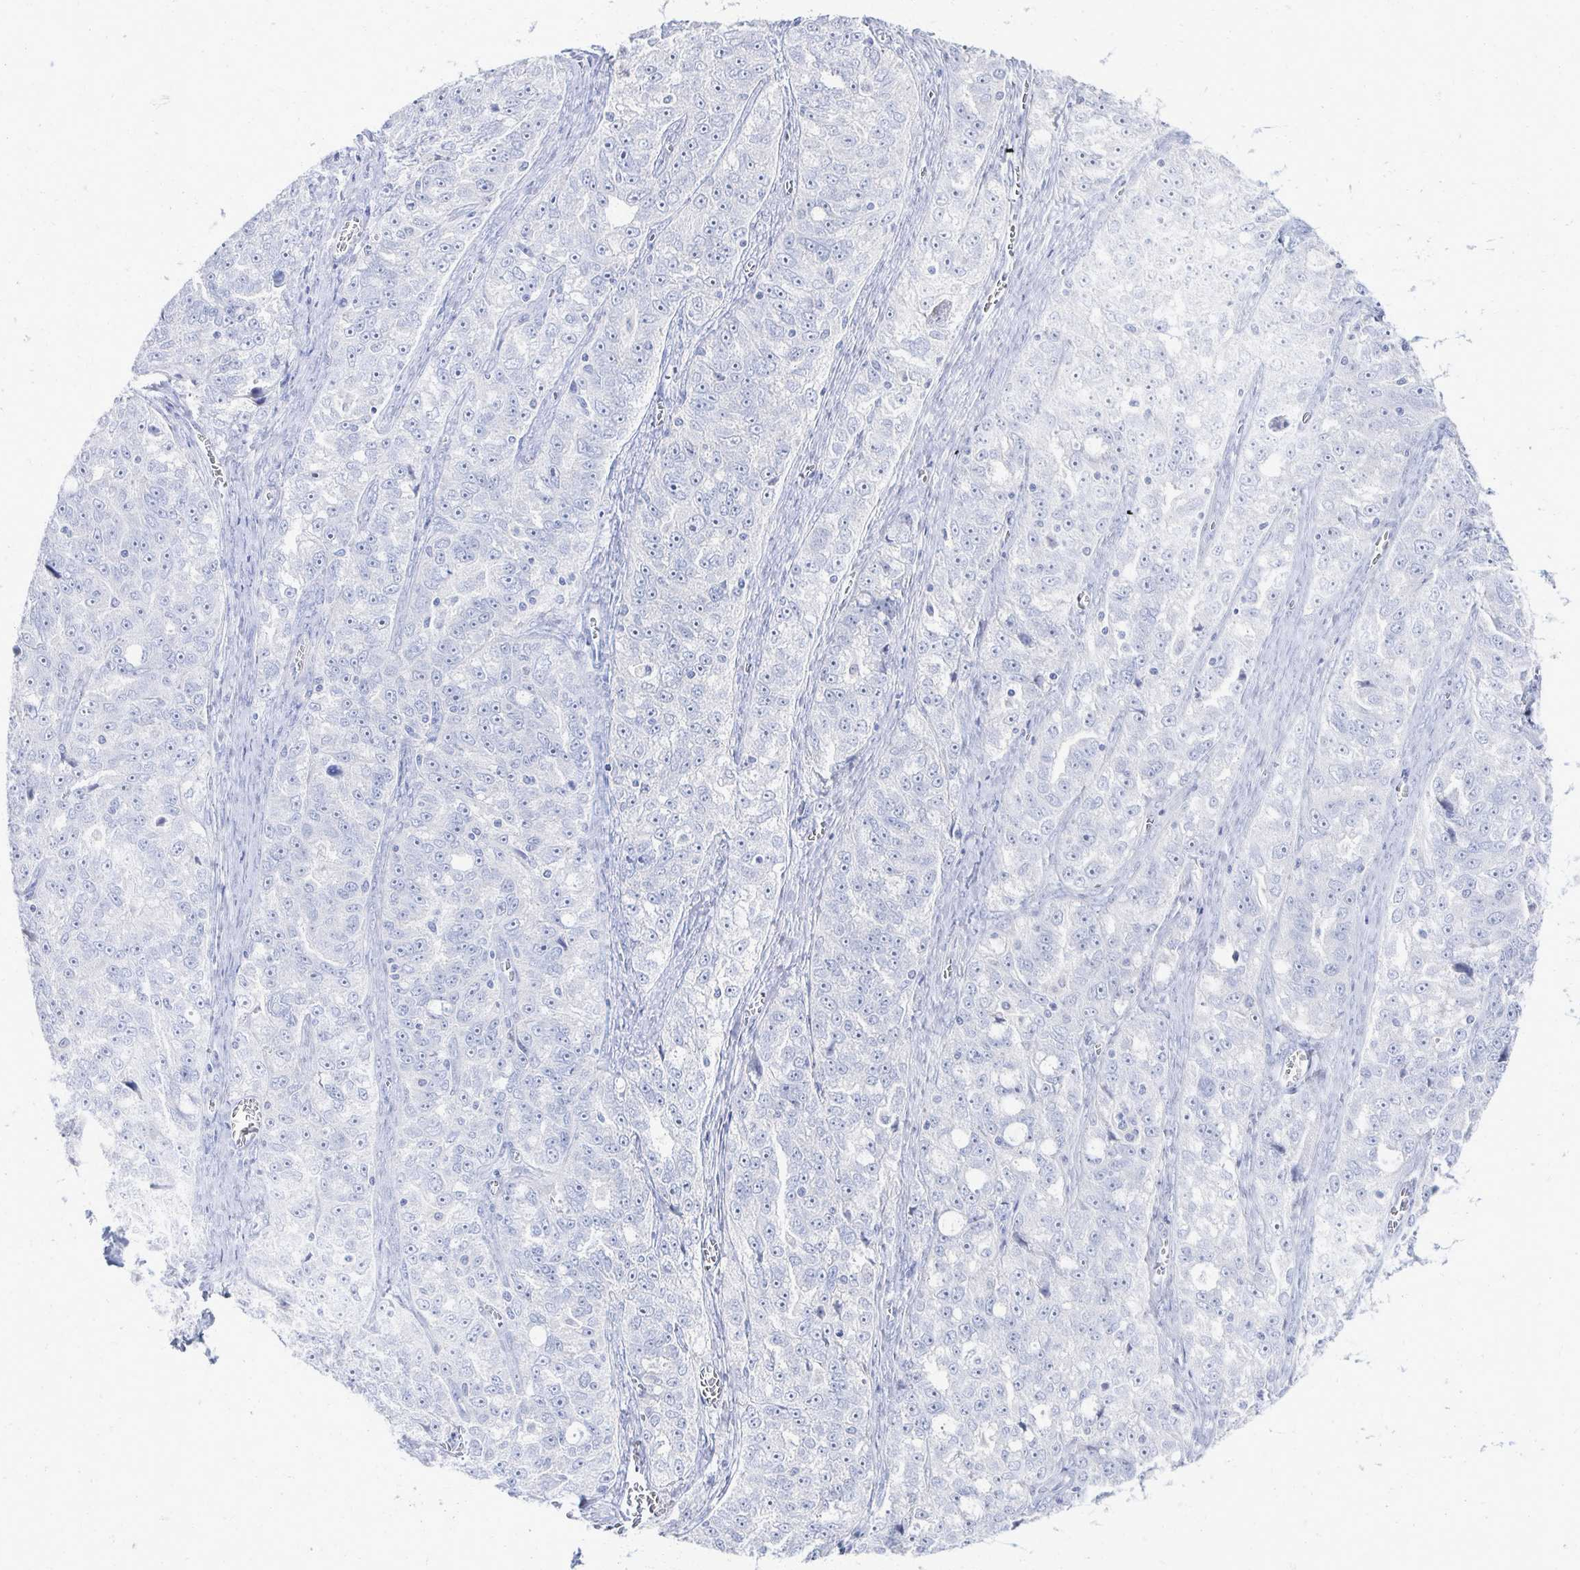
{"staining": {"intensity": "negative", "quantity": "none", "location": "none"}, "tissue": "ovarian cancer", "cell_type": "Tumor cells", "image_type": "cancer", "snomed": [{"axis": "morphology", "description": "Cystadenocarcinoma, serous, NOS"}, {"axis": "topography", "description": "Ovary"}], "caption": "Immunohistochemistry image of human ovarian serous cystadenocarcinoma stained for a protein (brown), which exhibits no positivity in tumor cells.", "gene": "PRR20A", "patient": {"sex": "female", "age": 51}}